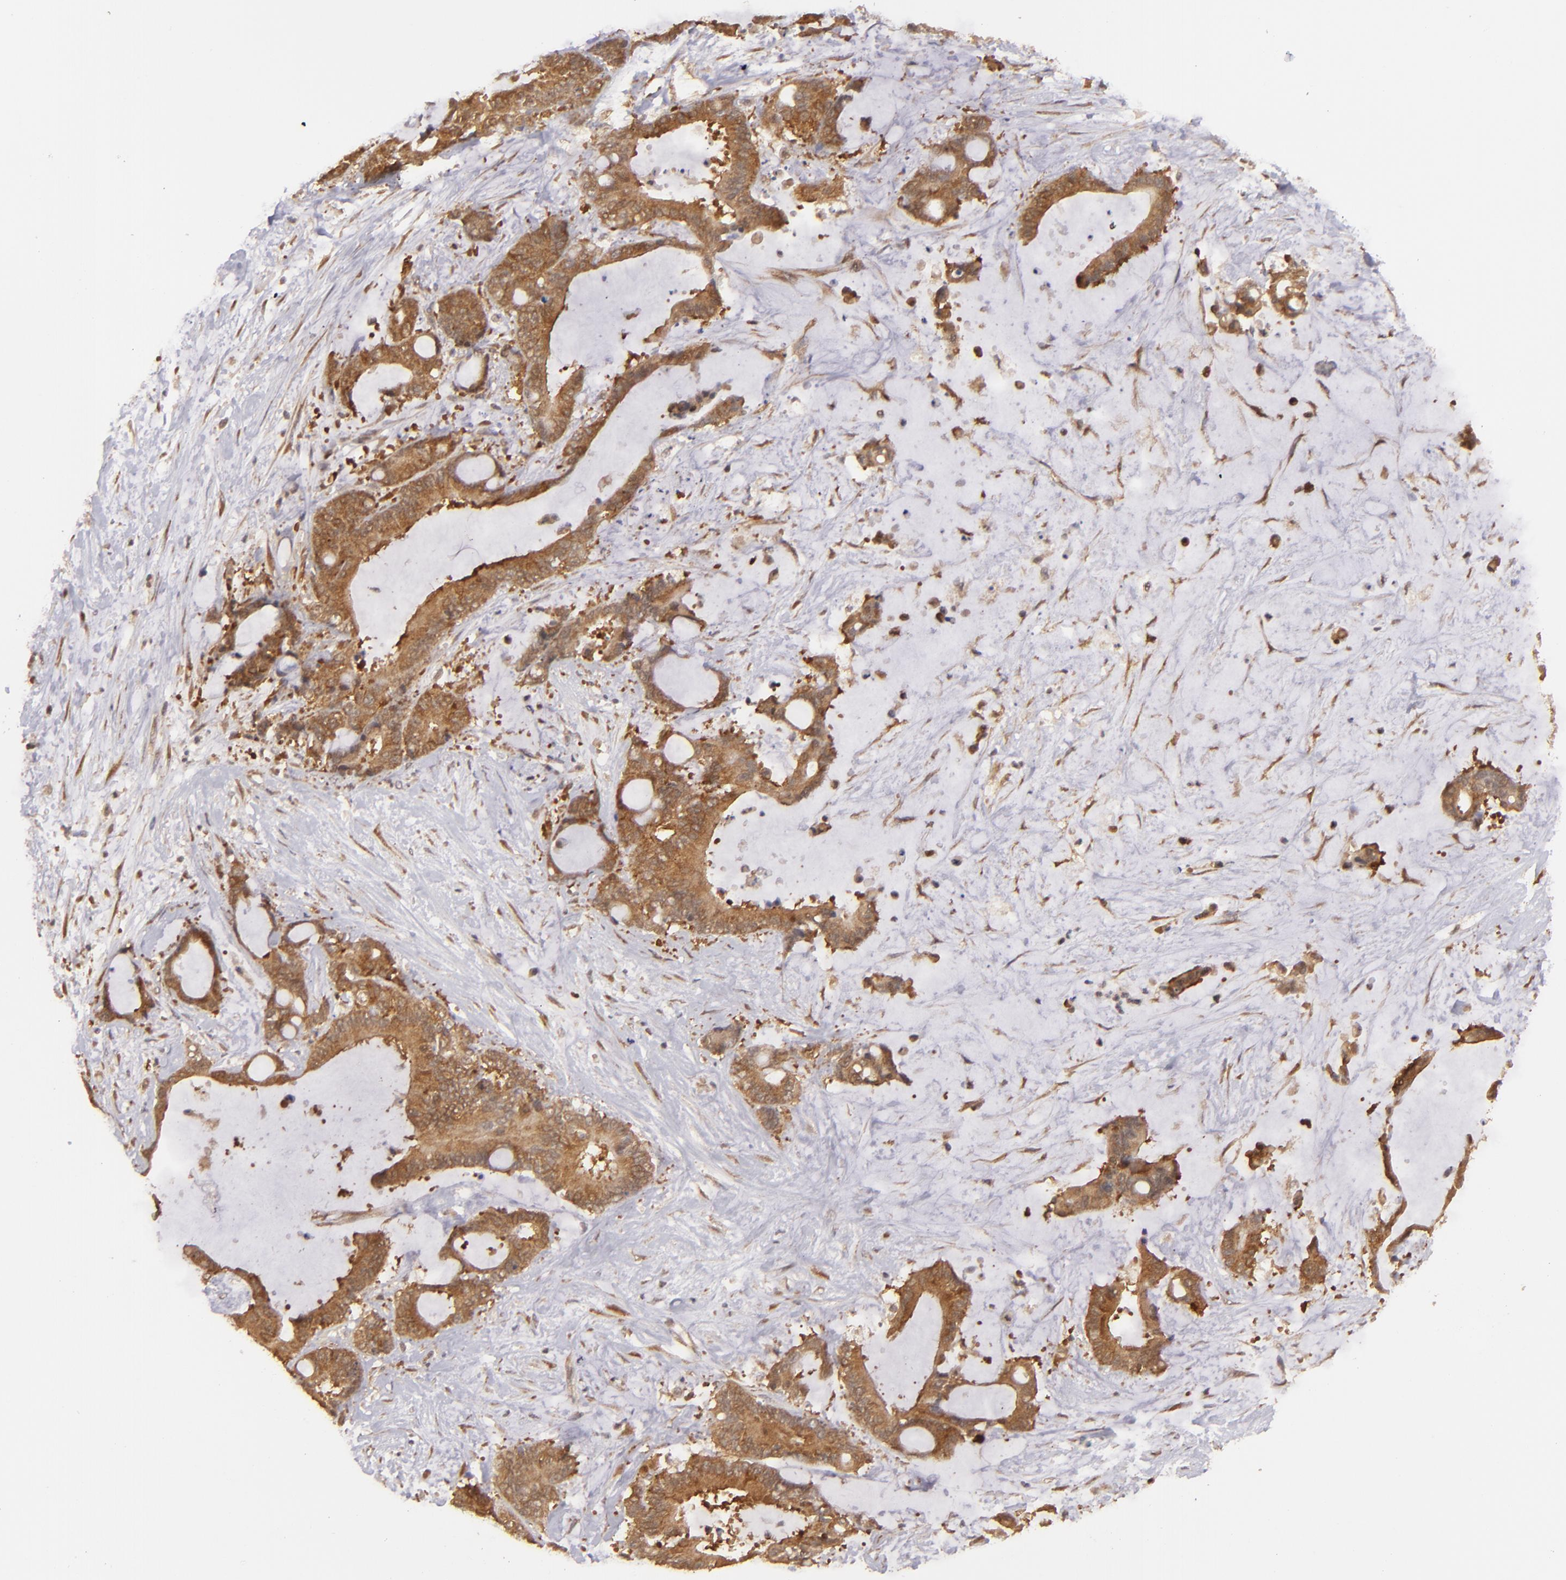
{"staining": {"intensity": "moderate", "quantity": ">75%", "location": "cytoplasmic/membranous"}, "tissue": "liver cancer", "cell_type": "Tumor cells", "image_type": "cancer", "snomed": [{"axis": "morphology", "description": "Cholangiocarcinoma"}, {"axis": "topography", "description": "Liver"}], "caption": "Tumor cells exhibit medium levels of moderate cytoplasmic/membranous staining in about >75% of cells in human liver cholangiocarcinoma.", "gene": "MAPK3", "patient": {"sex": "female", "age": 73}}